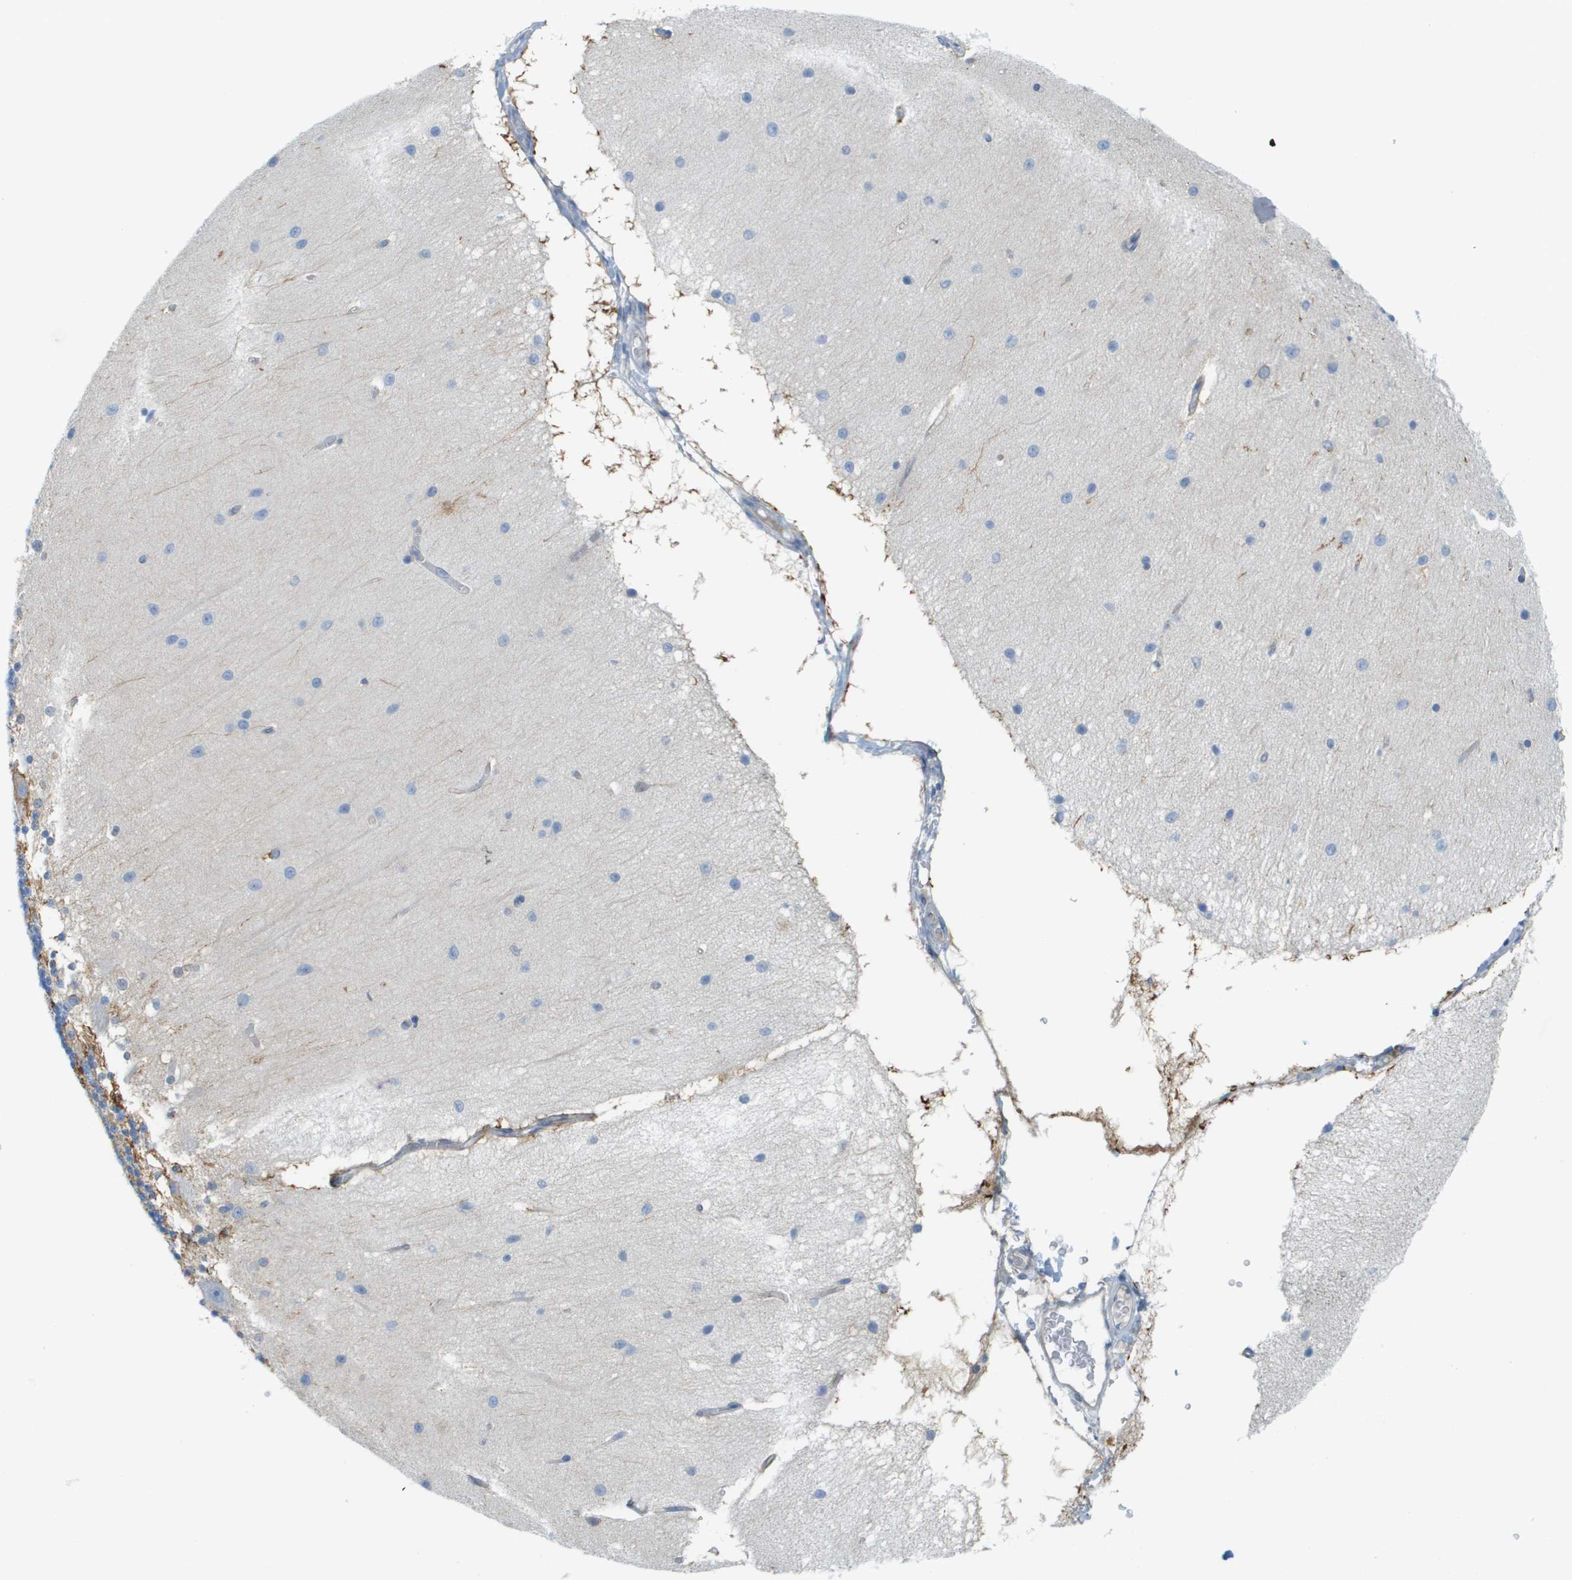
{"staining": {"intensity": "weak", "quantity": "25%-75%", "location": "cytoplasmic/membranous"}, "tissue": "cerebellum", "cell_type": "Cells in granular layer", "image_type": "normal", "snomed": [{"axis": "morphology", "description": "Normal tissue, NOS"}, {"axis": "topography", "description": "Cerebellum"}], "caption": "Protein analysis of benign cerebellum demonstrates weak cytoplasmic/membranous staining in about 25%-75% of cells in granular layer.", "gene": "CUL9", "patient": {"sex": "female", "age": 54}}